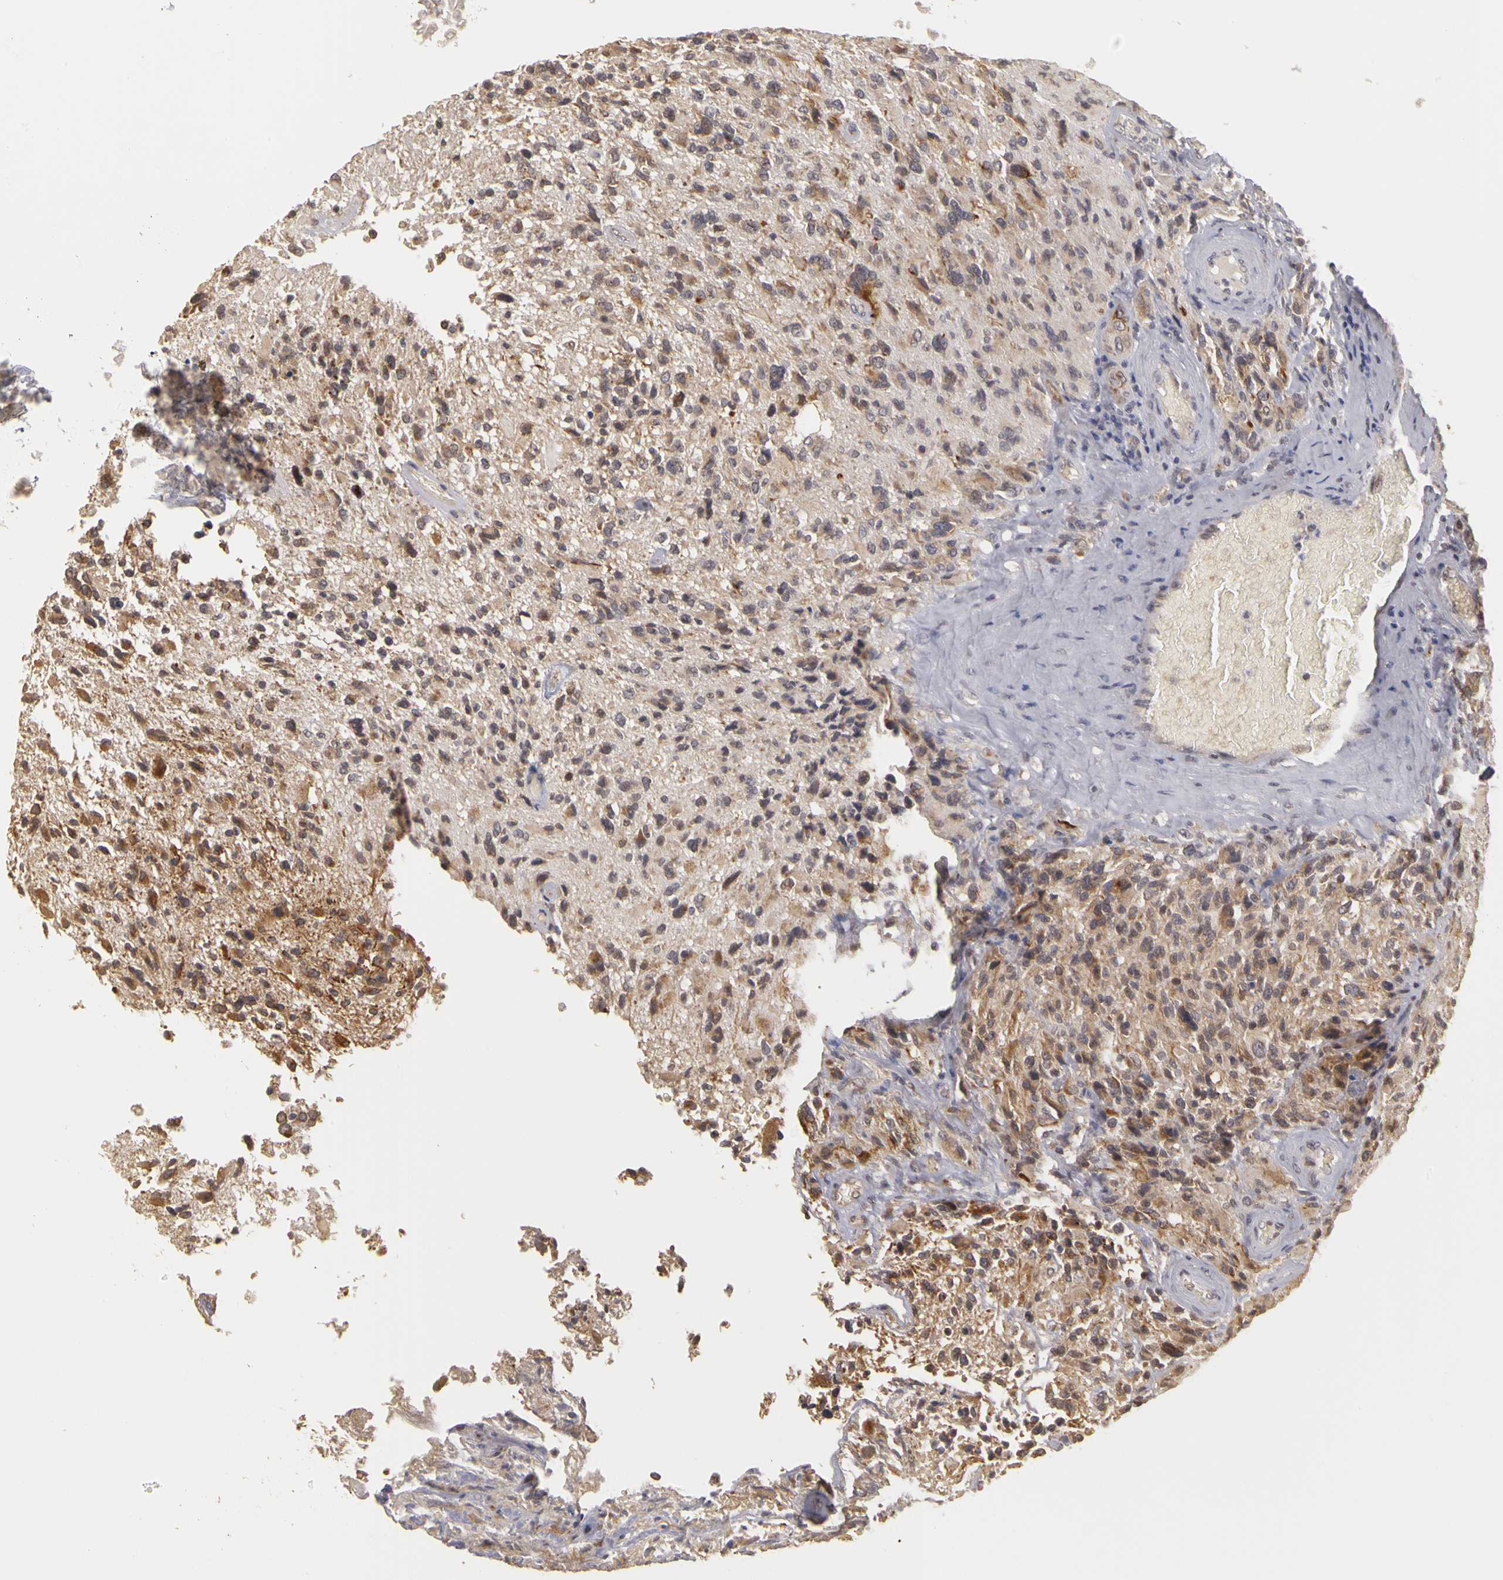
{"staining": {"intensity": "weak", "quantity": "25%-75%", "location": "cytoplasmic/membranous"}, "tissue": "glioma", "cell_type": "Tumor cells", "image_type": "cancer", "snomed": [{"axis": "morphology", "description": "Glioma, malignant, High grade"}, {"axis": "topography", "description": "Brain"}], "caption": "Glioma stained with a protein marker exhibits weak staining in tumor cells.", "gene": "FRMD7", "patient": {"sex": "male", "age": 69}}